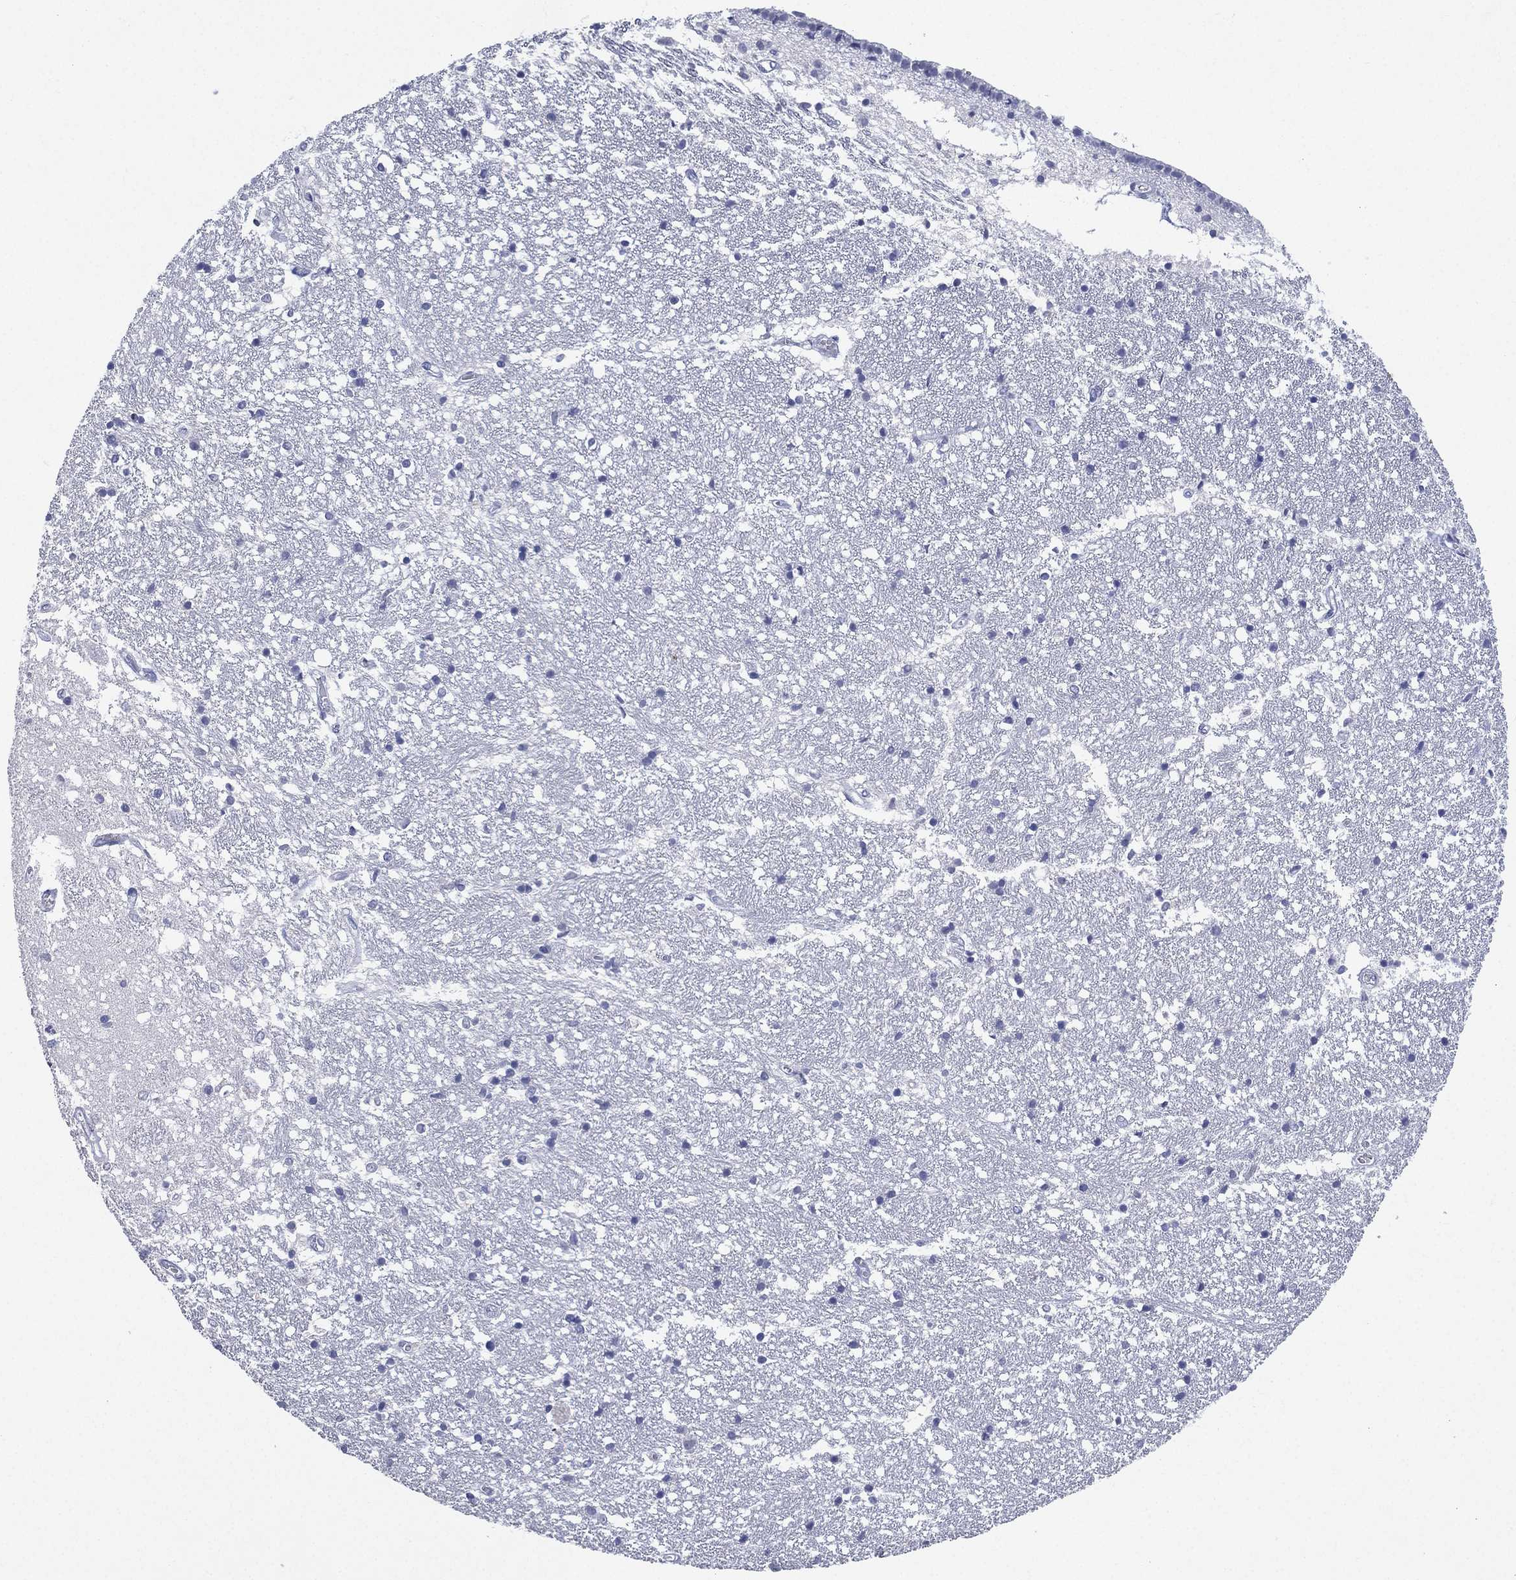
{"staining": {"intensity": "negative", "quantity": "none", "location": "none"}, "tissue": "caudate", "cell_type": "Glial cells", "image_type": "normal", "snomed": [{"axis": "morphology", "description": "Normal tissue, NOS"}, {"axis": "topography", "description": "Lateral ventricle wall"}], "caption": "There is no significant positivity in glial cells of caudate. Brightfield microscopy of IHC stained with DAB (brown) and hematoxylin (blue), captured at high magnification.", "gene": "KRT35", "patient": {"sex": "male", "age": 54}}